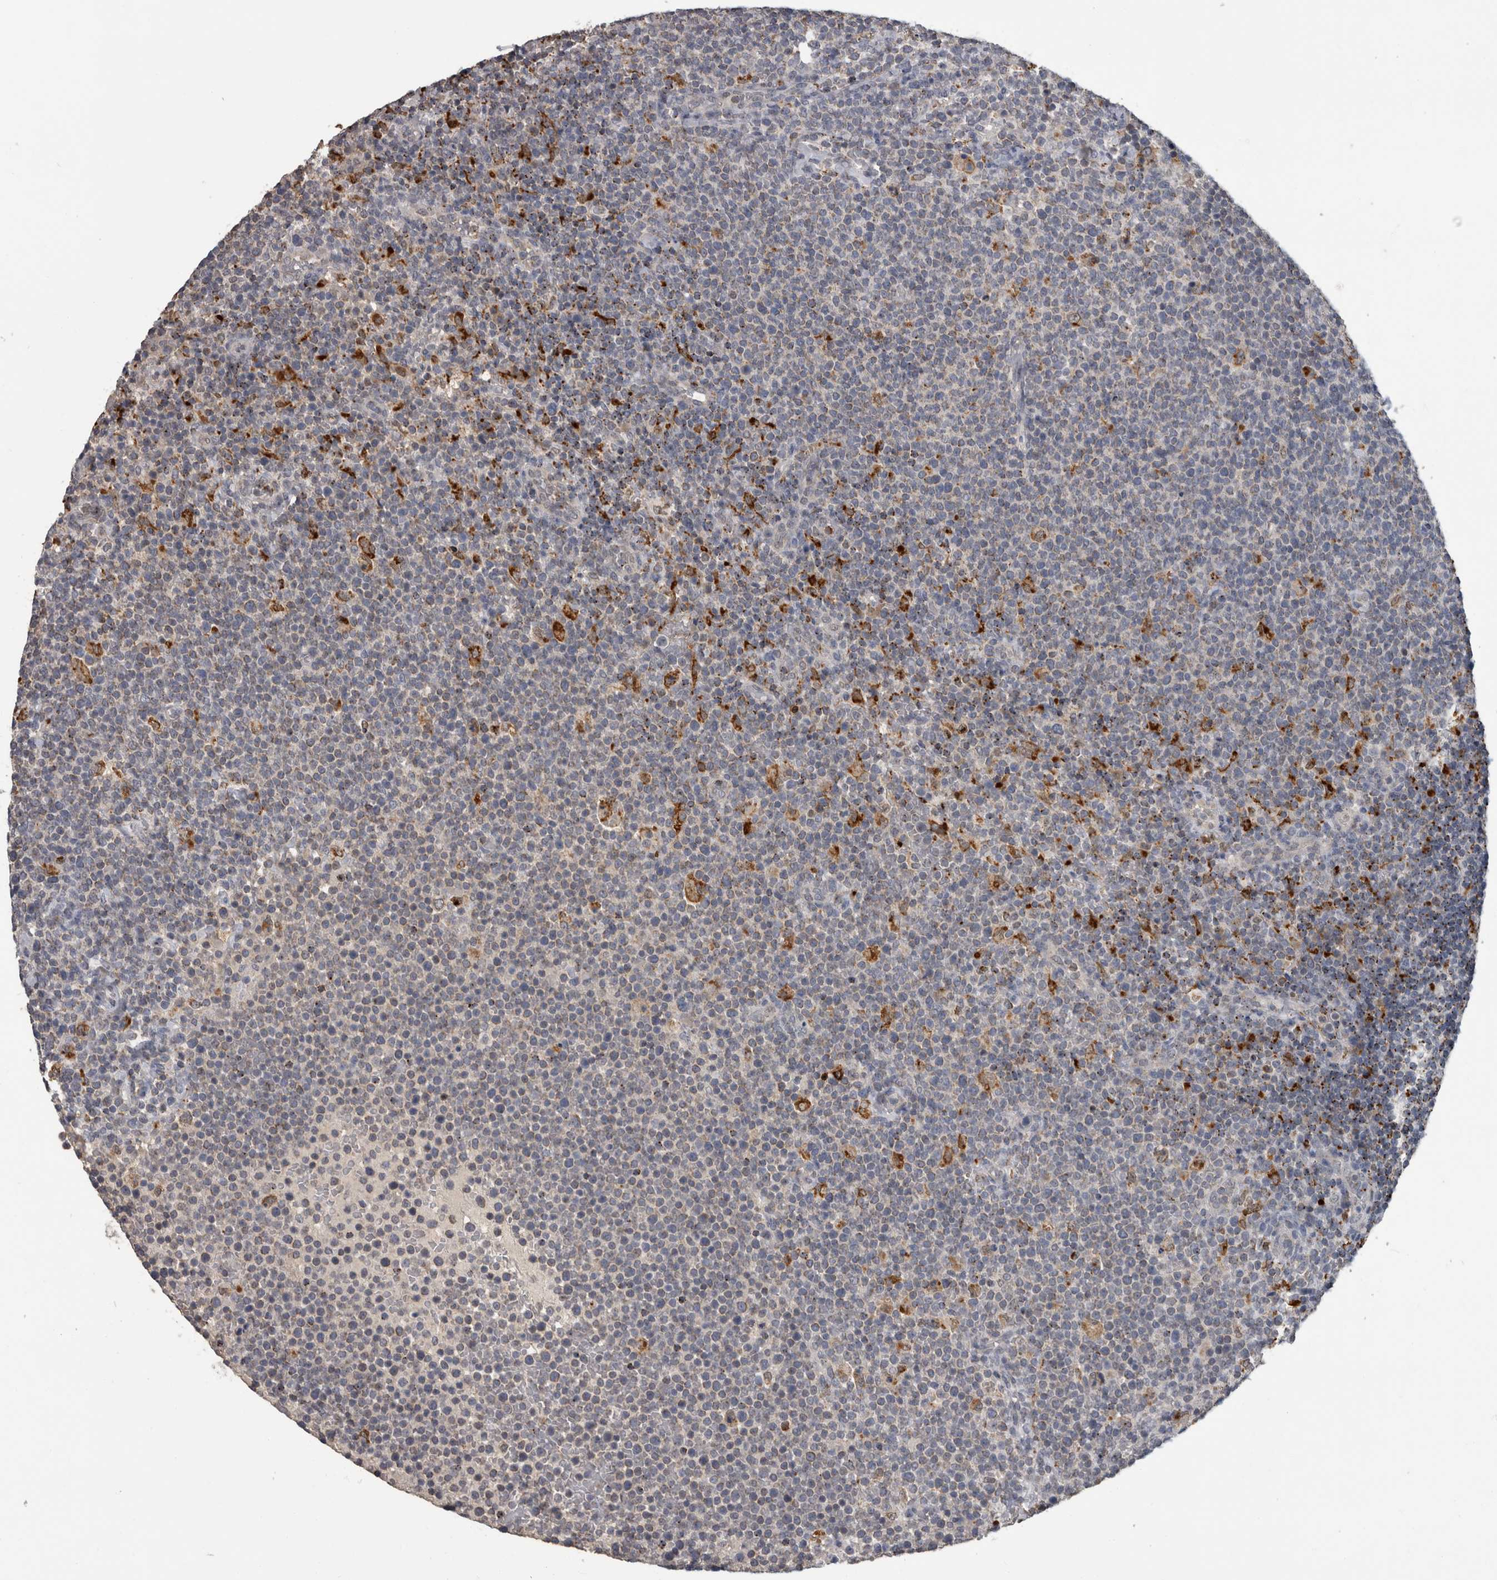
{"staining": {"intensity": "negative", "quantity": "none", "location": "none"}, "tissue": "lymphoma", "cell_type": "Tumor cells", "image_type": "cancer", "snomed": [{"axis": "morphology", "description": "Malignant lymphoma, non-Hodgkin's type, High grade"}, {"axis": "topography", "description": "Lymph node"}], "caption": "IHC histopathology image of neoplastic tissue: lymphoma stained with DAB reveals no significant protein positivity in tumor cells.", "gene": "NAAA", "patient": {"sex": "male", "age": 61}}